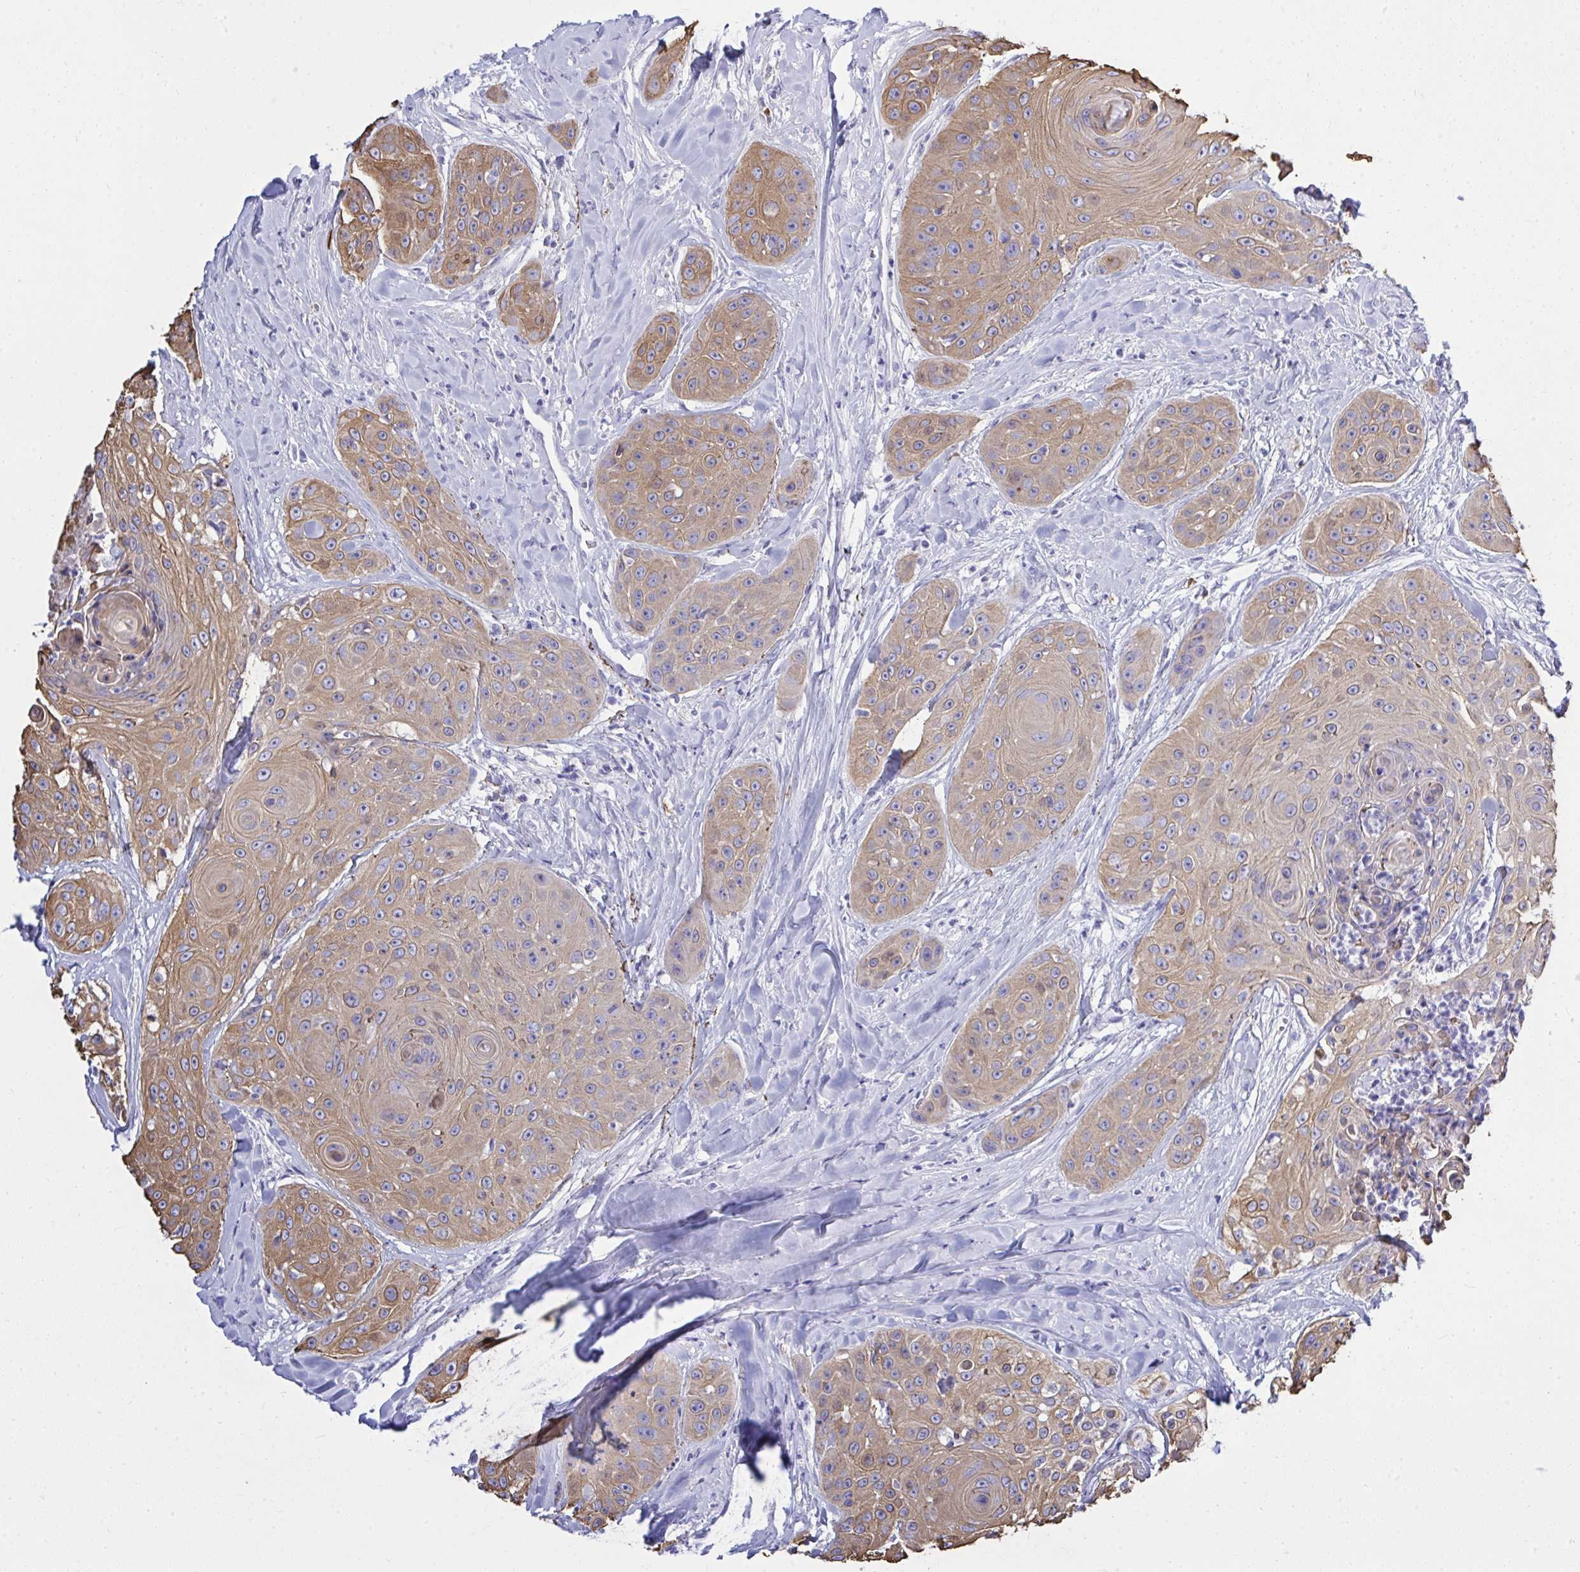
{"staining": {"intensity": "moderate", "quantity": "25%-75%", "location": "cytoplasmic/membranous"}, "tissue": "head and neck cancer", "cell_type": "Tumor cells", "image_type": "cancer", "snomed": [{"axis": "morphology", "description": "Squamous cell carcinoma, NOS"}, {"axis": "topography", "description": "Head-Neck"}], "caption": "Head and neck cancer stained with immunohistochemistry (IHC) shows moderate cytoplasmic/membranous positivity in approximately 25%-75% of tumor cells.", "gene": "PSD", "patient": {"sex": "male", "age": 83}}